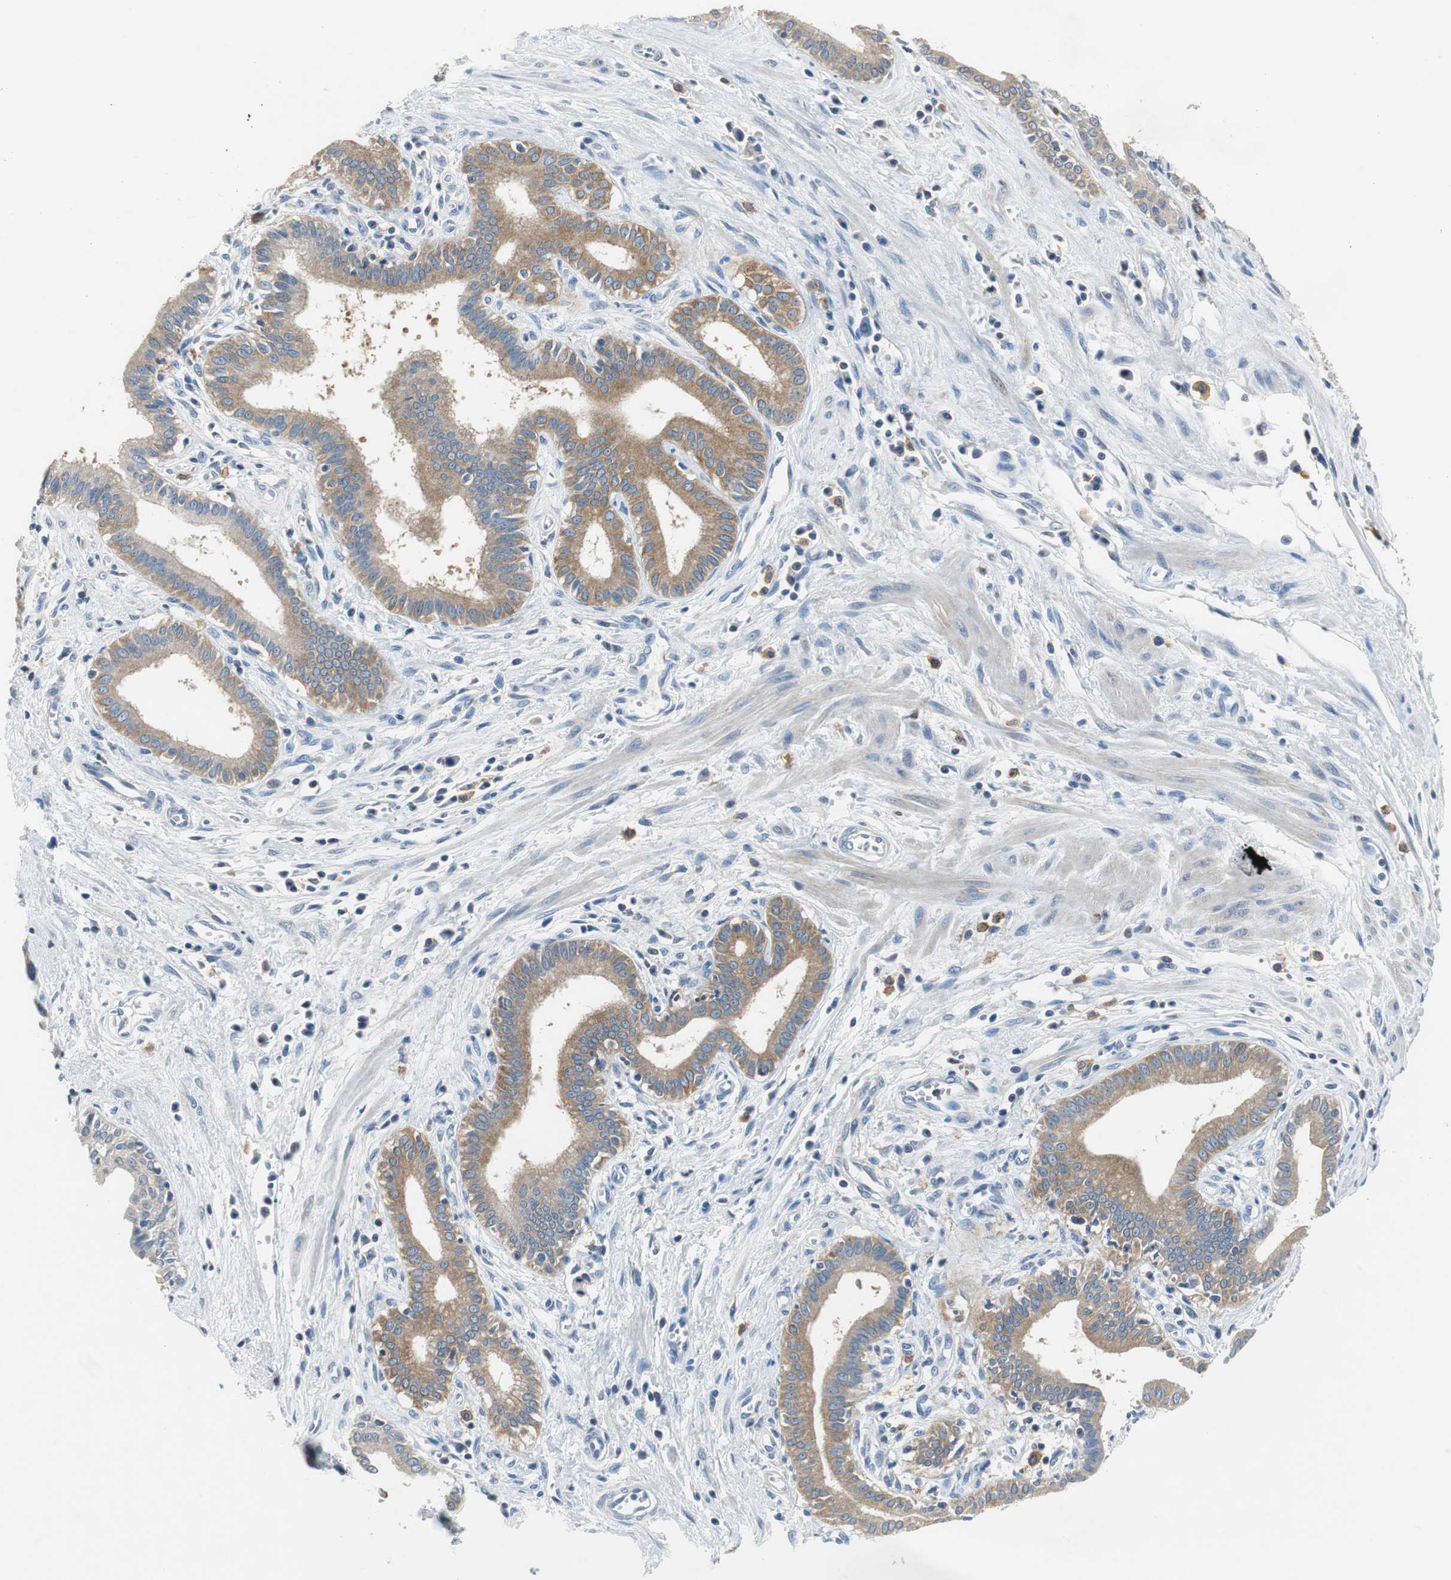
{"staining": {"intensity": "moderate", "quantity": ">75%", "location": "cytoplasmic/membranous"}, "tissue": "pancreatic cancer", "cell_type": "Tumor cells", "image_type": "cancer", "snomed": [{"axis": "morphology", "description": "Normal tissue, NOS"}, {"axis": "topography", "description": "Lymph node"}], "caption": "This histopathology image reveals immunohistochemistry (IHC) staining of pancreatic cancer, with medium moderate cytoplasmic/membranous expression in approximately >75% of tumor cells.", "gene": "PRKCA", "patient": {"sex": "male", "age": 50}}